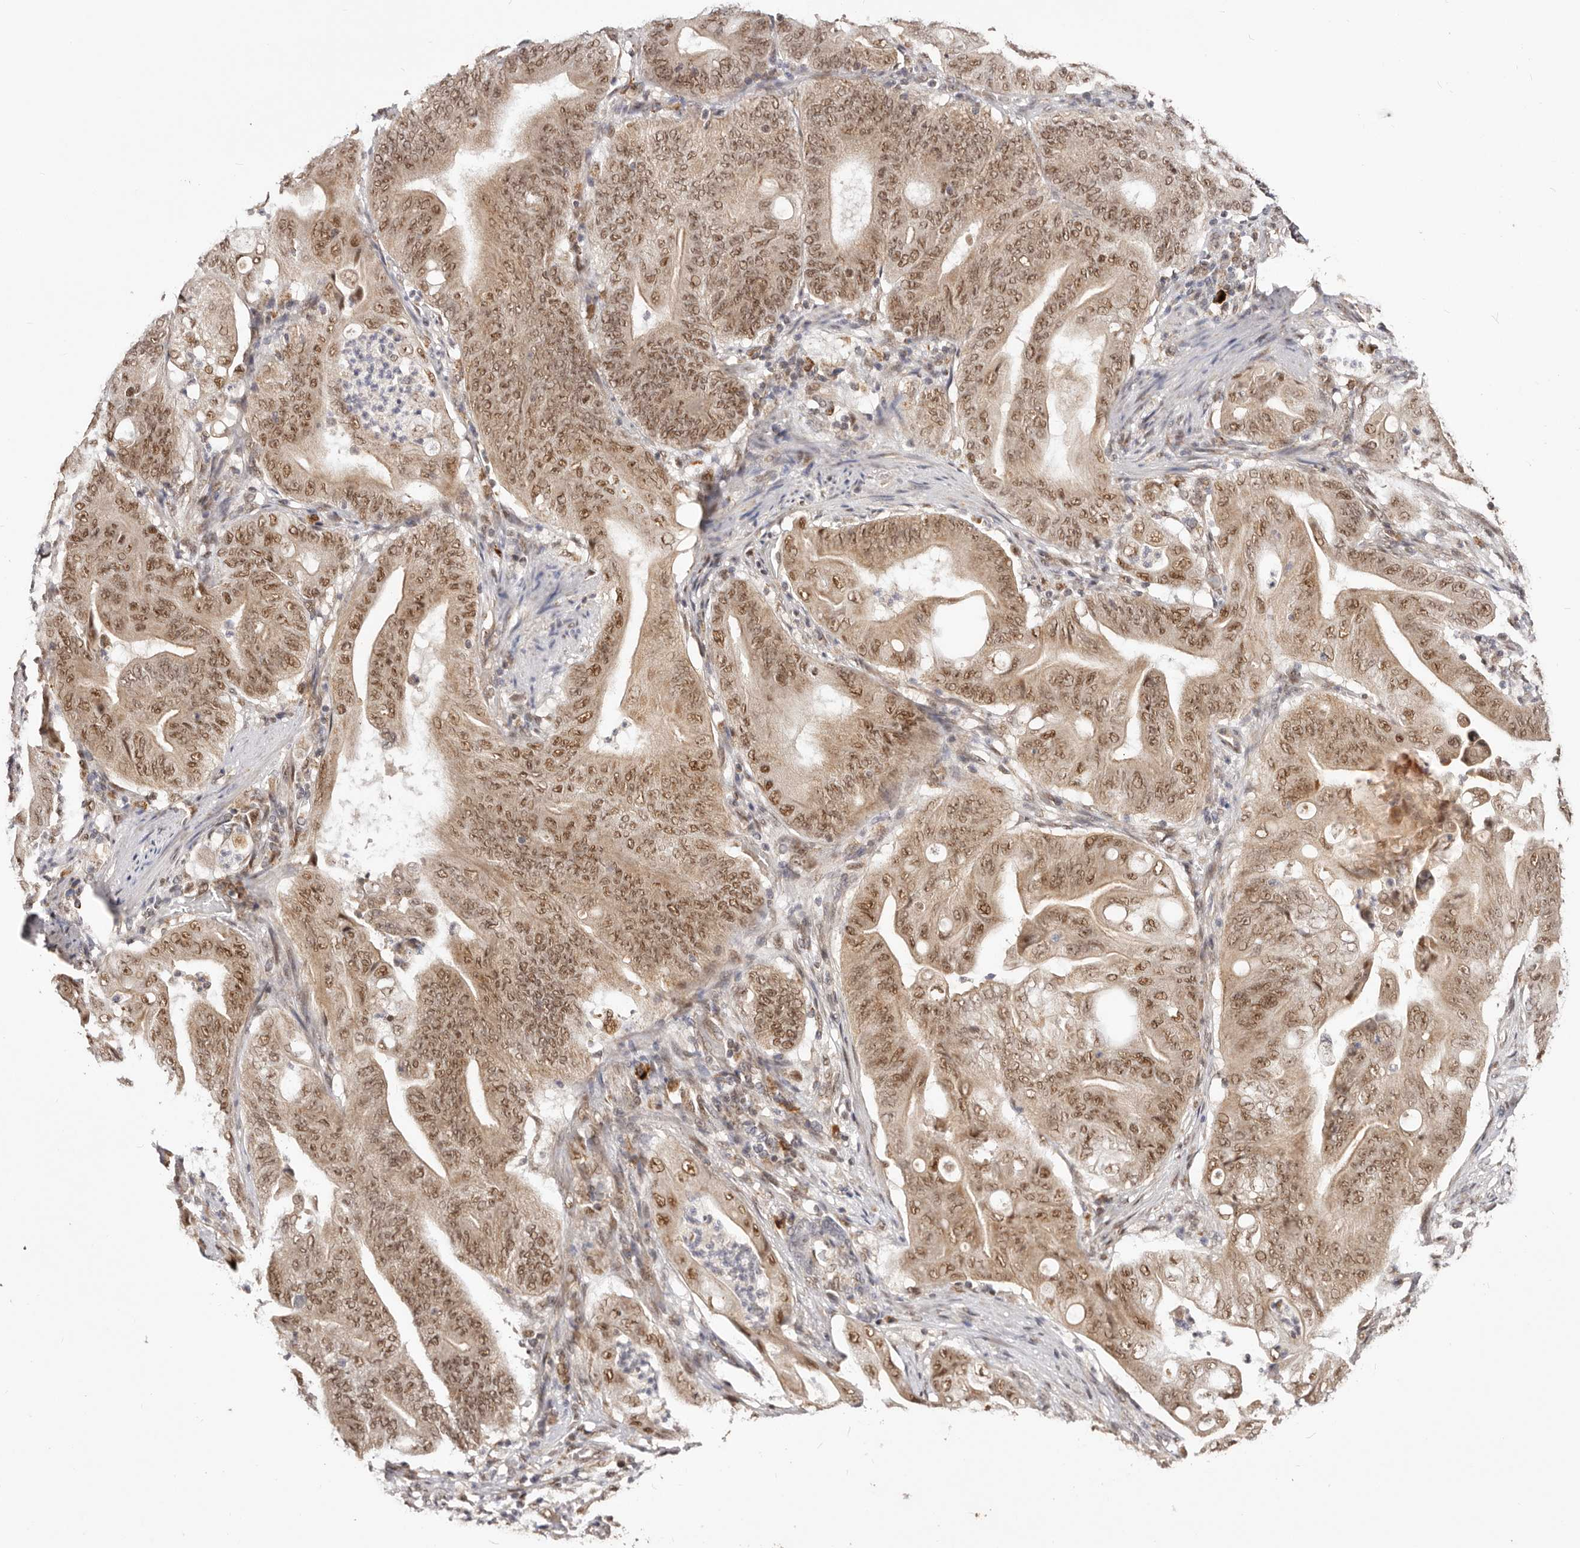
{"staining": {"intensity": "strong", "quantity": "25%-75%", "location": "cytoplasmic/membranous,nuclear"}, "tissue": "stomach cancer", "cell_type": "Tumor cells", "image_type": "cancer", "snomed": [{"axis": "morphology", "description": "Adenocarcinoma, NOS"}, {"axis": "topography", "description": "Stomach"}], "caption": "Brown immunohistochemical staining in stomach adenocarcinoma demonstrates strong cytoplasmic/membranous and nuclear expression in approximately 25%-75% of tumor cells.", "gene": "SEC14L1", "patient": {"sex": "female", "age": 73}}